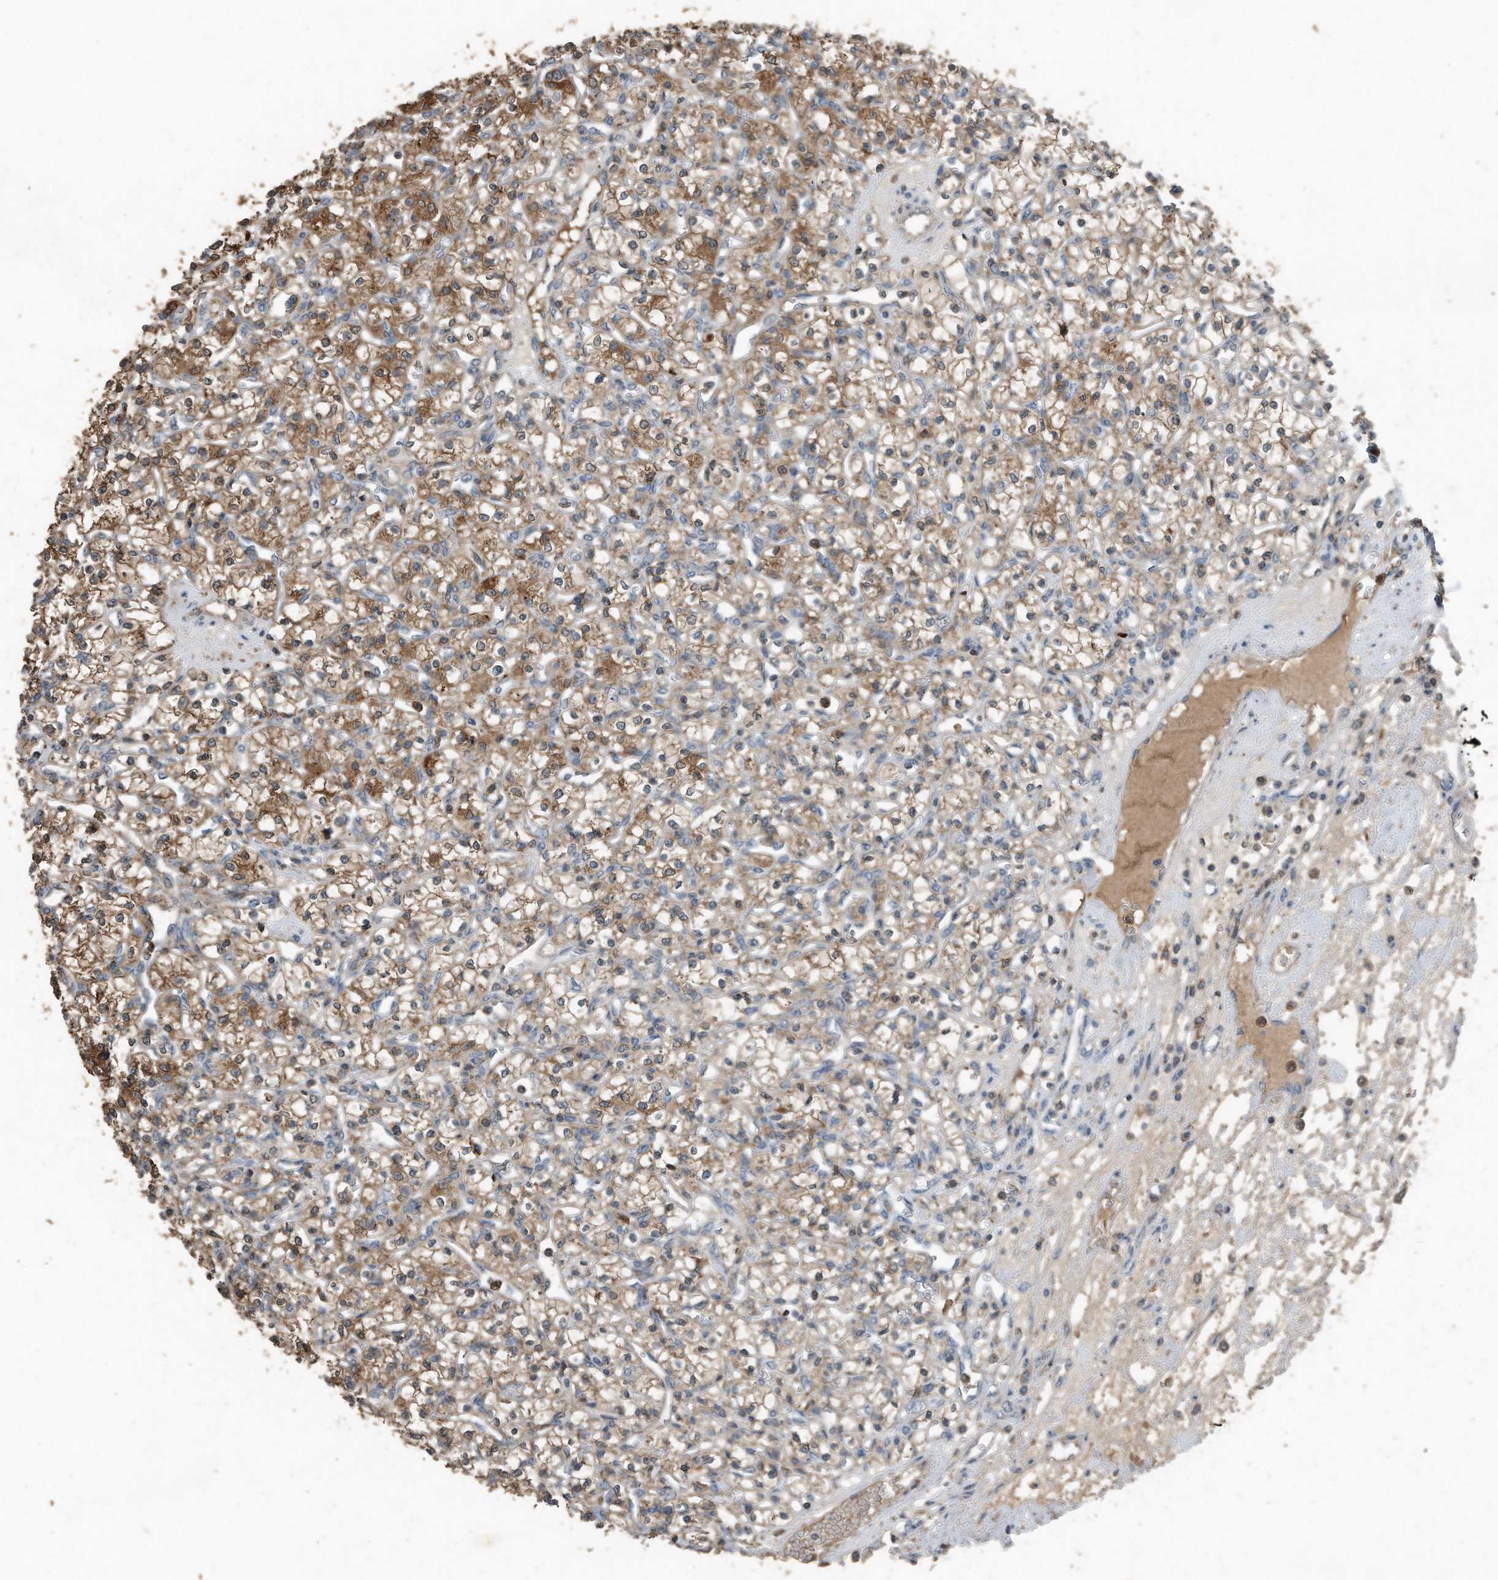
{"staining": {"intensity": "moderate", "quantity": ">75%", "location": "cytoplasmic/membranous"}, "tissue": "renal cancer", "cell_type": "Tumor cells", "image_type": "cancer", "snomed": [{"axis": "morphology", "description": "Adenocarcinoma, NOS"}, {"axis": "topography", "description": "Kidney"}], "caption": "This histopathology image shows renal cancer (adenocarcinoma) stained with IHC to label a protein in brown. The cytoplasmic/membranous of tumor cells show moderate positivity for the protein. Nuclei are counter-stained blue.", "gene": "C9", "patient": {"sex": "female", "age": 59}}